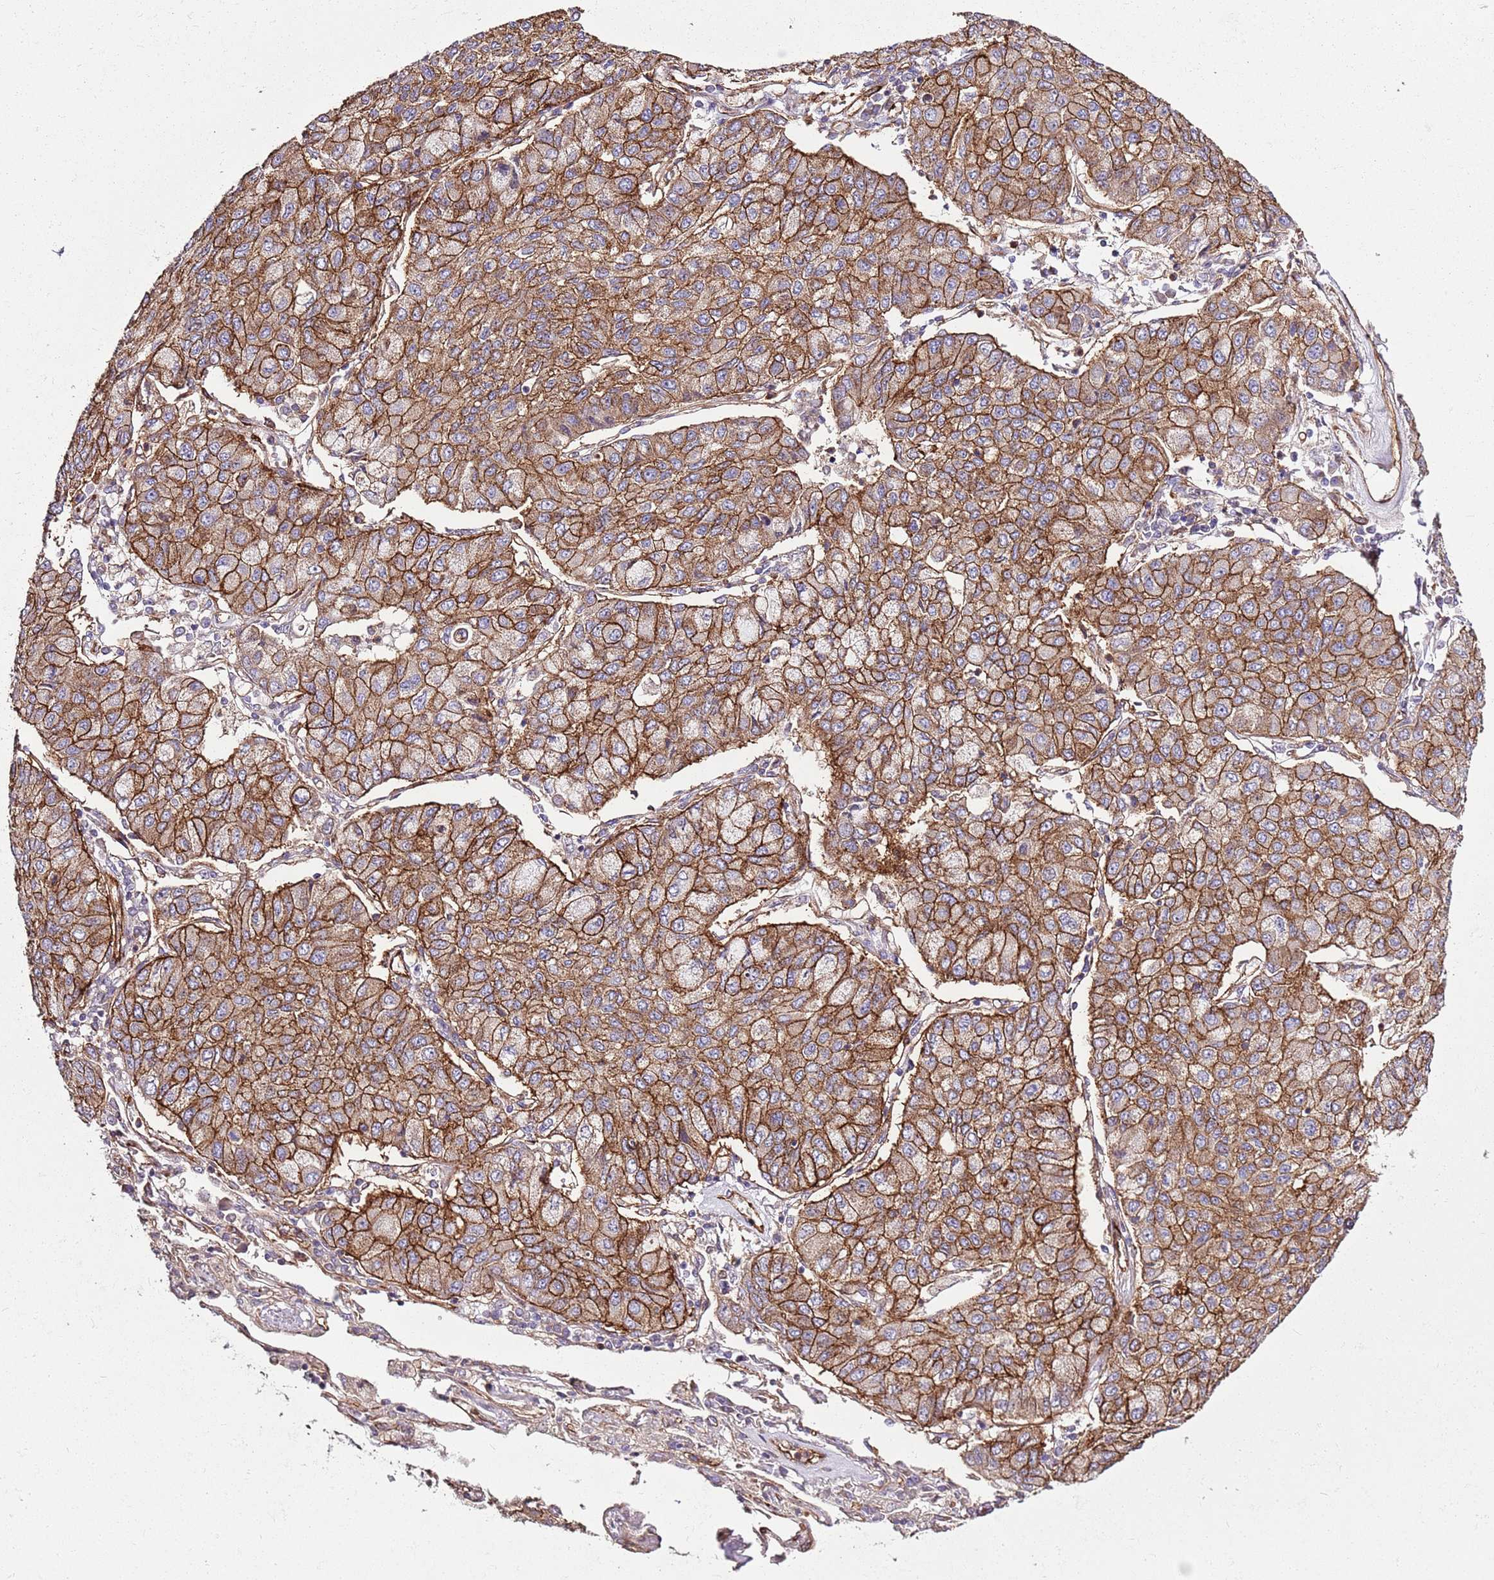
{"staining": {"intensity": "moderate", "quantity": ">75%", "location": "cytoplasmic/membranous"}, "tissue": "lung cancer", "cell_type": "Tumor cells", "image_type": "cancer", "snomed": [{"axis": "morphology", "description": "Squamous cell carcinoma, NOS"}, {"axis": "topography", "description": "Lung"}], "caption": "Immunohistochemical staining of lung cancer demonstrates medium levels of moderate cytoplasmic/membranous protein expression in approximately >75% of tumor cells.", "gene": "ZNF827", "patient": {"sex": "male", "age": 74}}